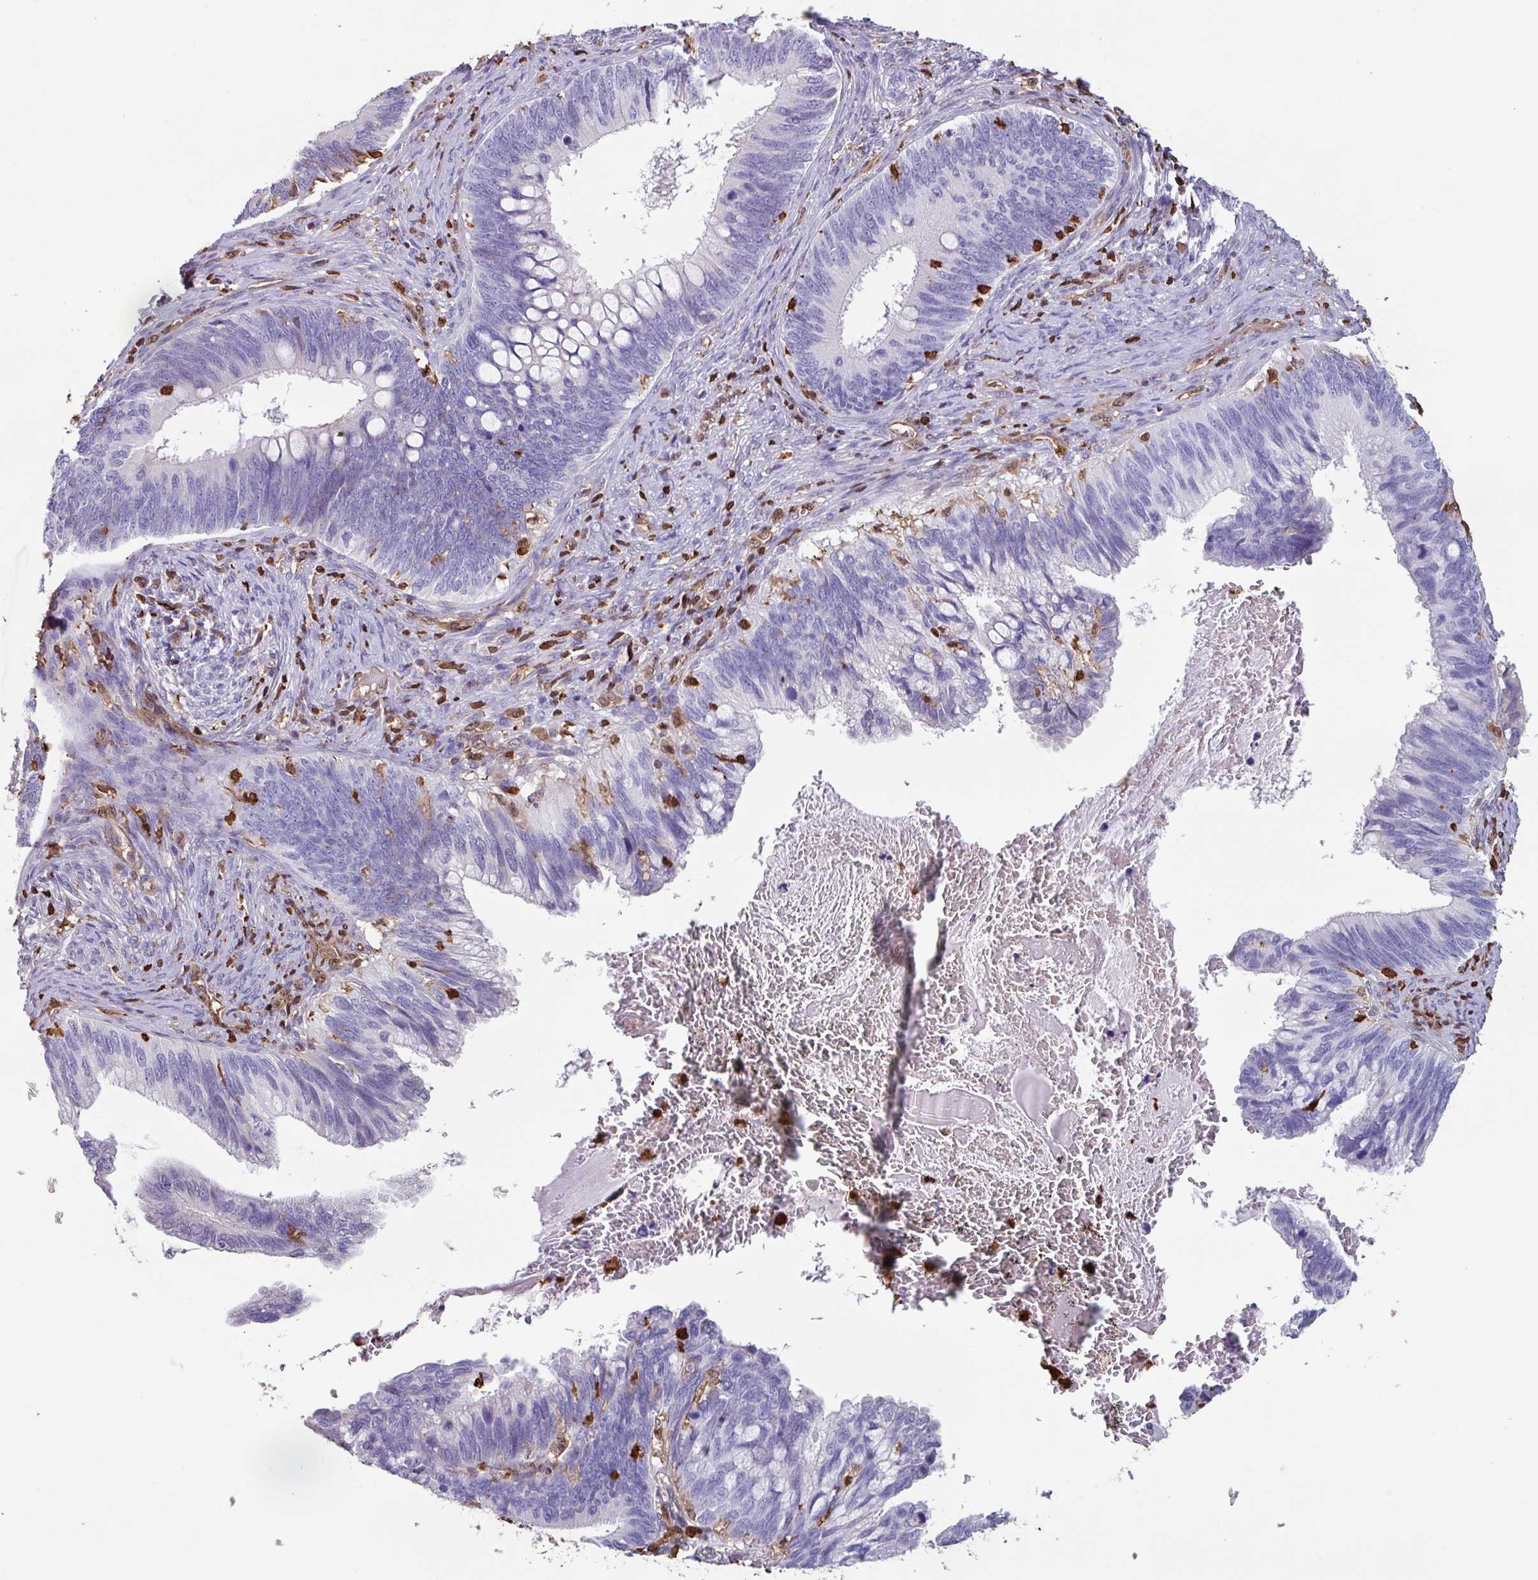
{"staining": {"intensity": "negative", "quantity": "none", "location": "none"}, "tissue": "cervical cancer", "cell_type": "Tumor cells", "image_type": "cancer", "snomed": [{"axis": "morphology", "description": "Adenocarcinoma, NOS"}, {"axis": "topography", "description": "Cervix"}], "caption": "The IHC histopathology image has no significant positivity in tumor cells of cervical adenocarcinoma tissue. (Stains: DAB immunohistochemistry (IHC) with hematoxylin counter stain, Microscopy: brightfield microscopy at high magnification).", "gene": "ARHGDIB", "patient": {"sex": "female", "age": 42}}